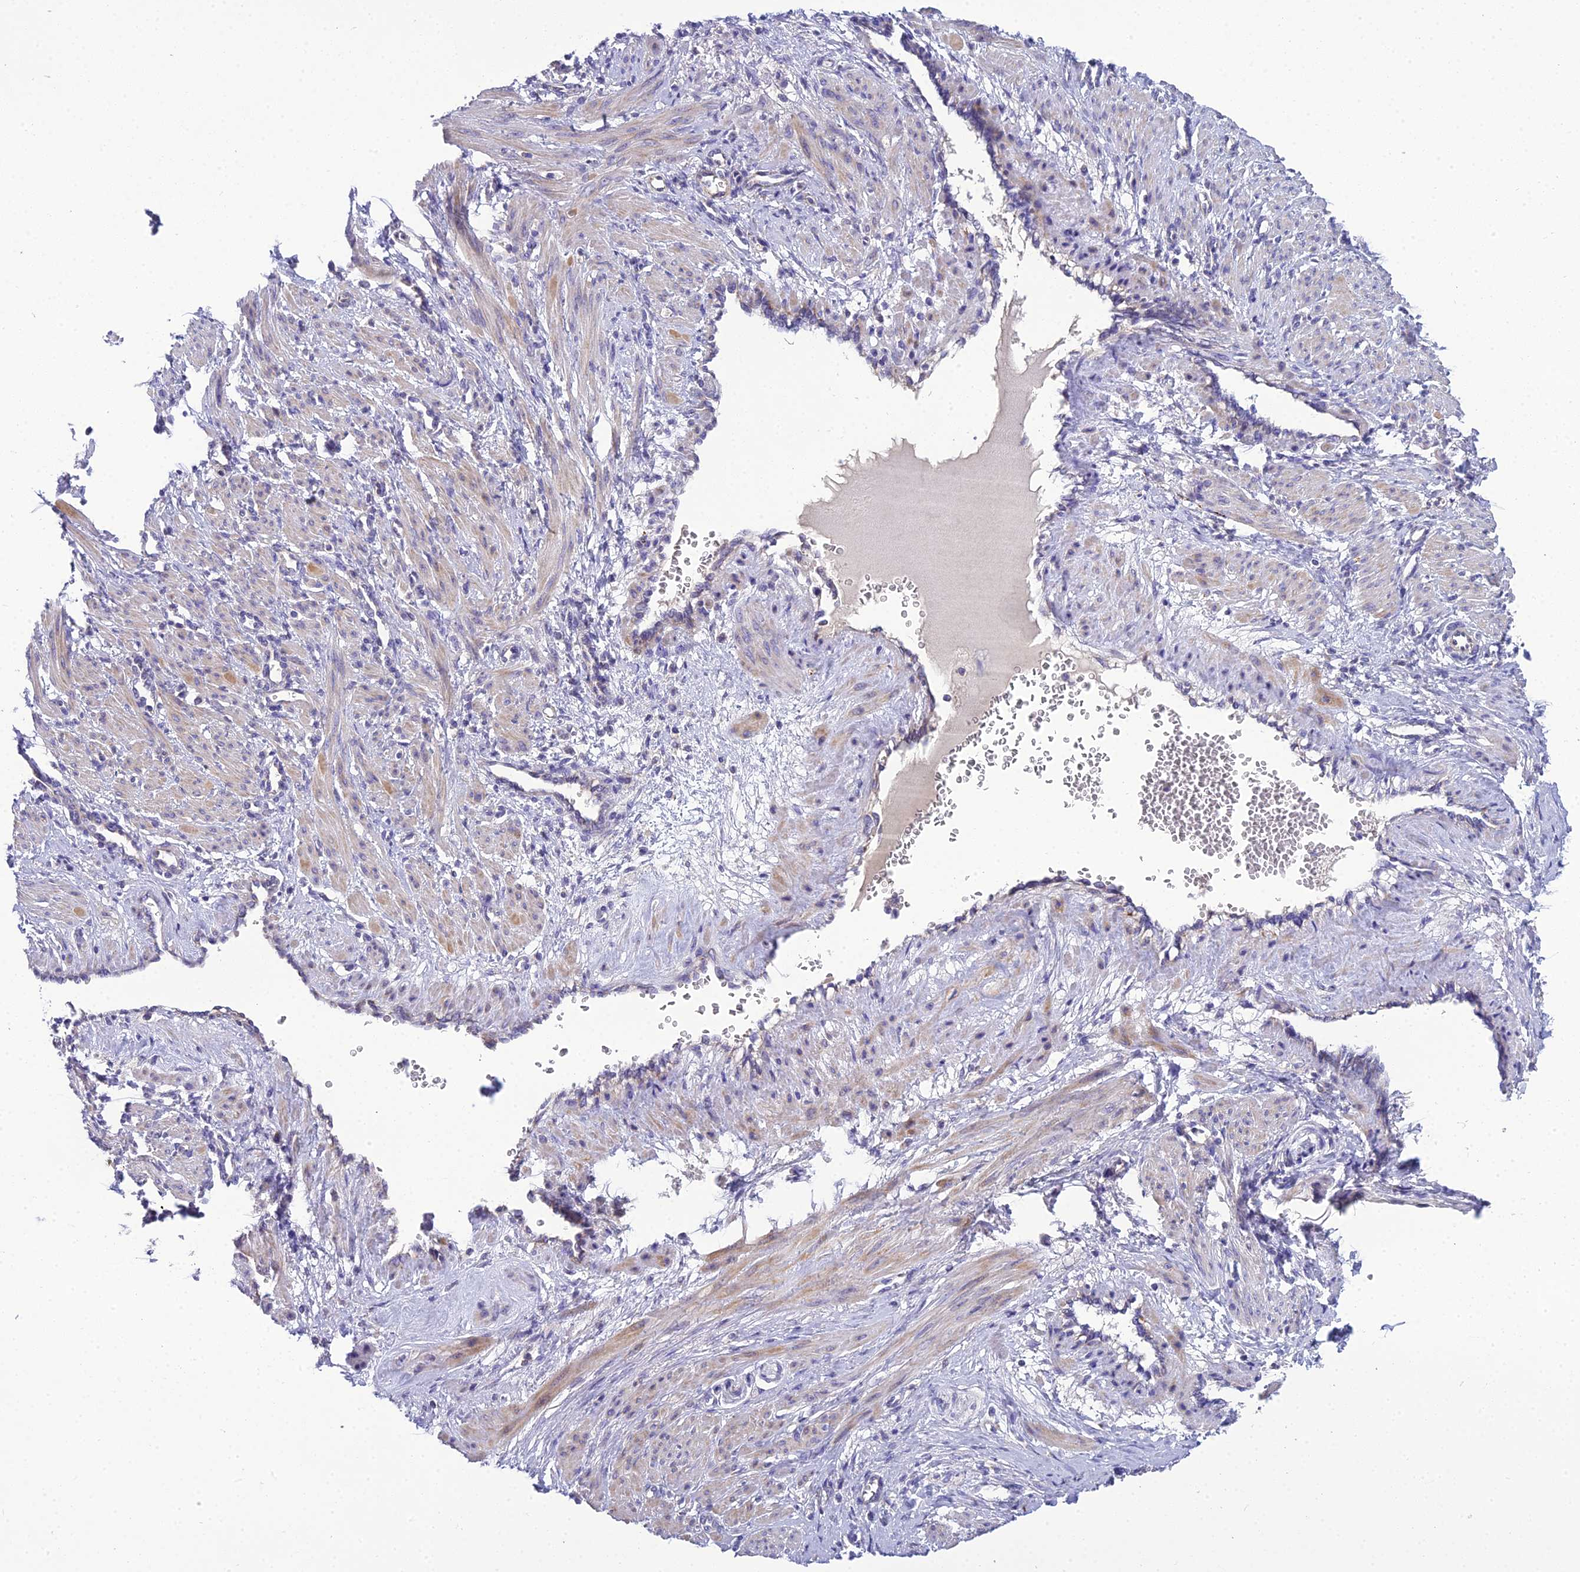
{"staining": {"intensity": "weak", "quantity": "<25%", "location": "cytoplasmic/membranous"}, "tissue": "smooth muscle", "cell_type": "Smooth muscle cells", "image_type": "normal", "snomed": [{"axis": "morphology", "description": "Normal tissue, NOS"}, {"axis": "topography", "description": "Endometrium"}], "caption": "Micrograph shows no significant protein staining in smooth muscle cells of unremarkable smooth muscle. (Stains: DAB (3,3'-diaminobenzidine) immunohistochemistry (IHC) with hematoxylin counter stain, Microscopy: brightfield microscopy at high magnification).", "gene": "GOLPH3", "patient": {"sex": "female", "age": 33}}